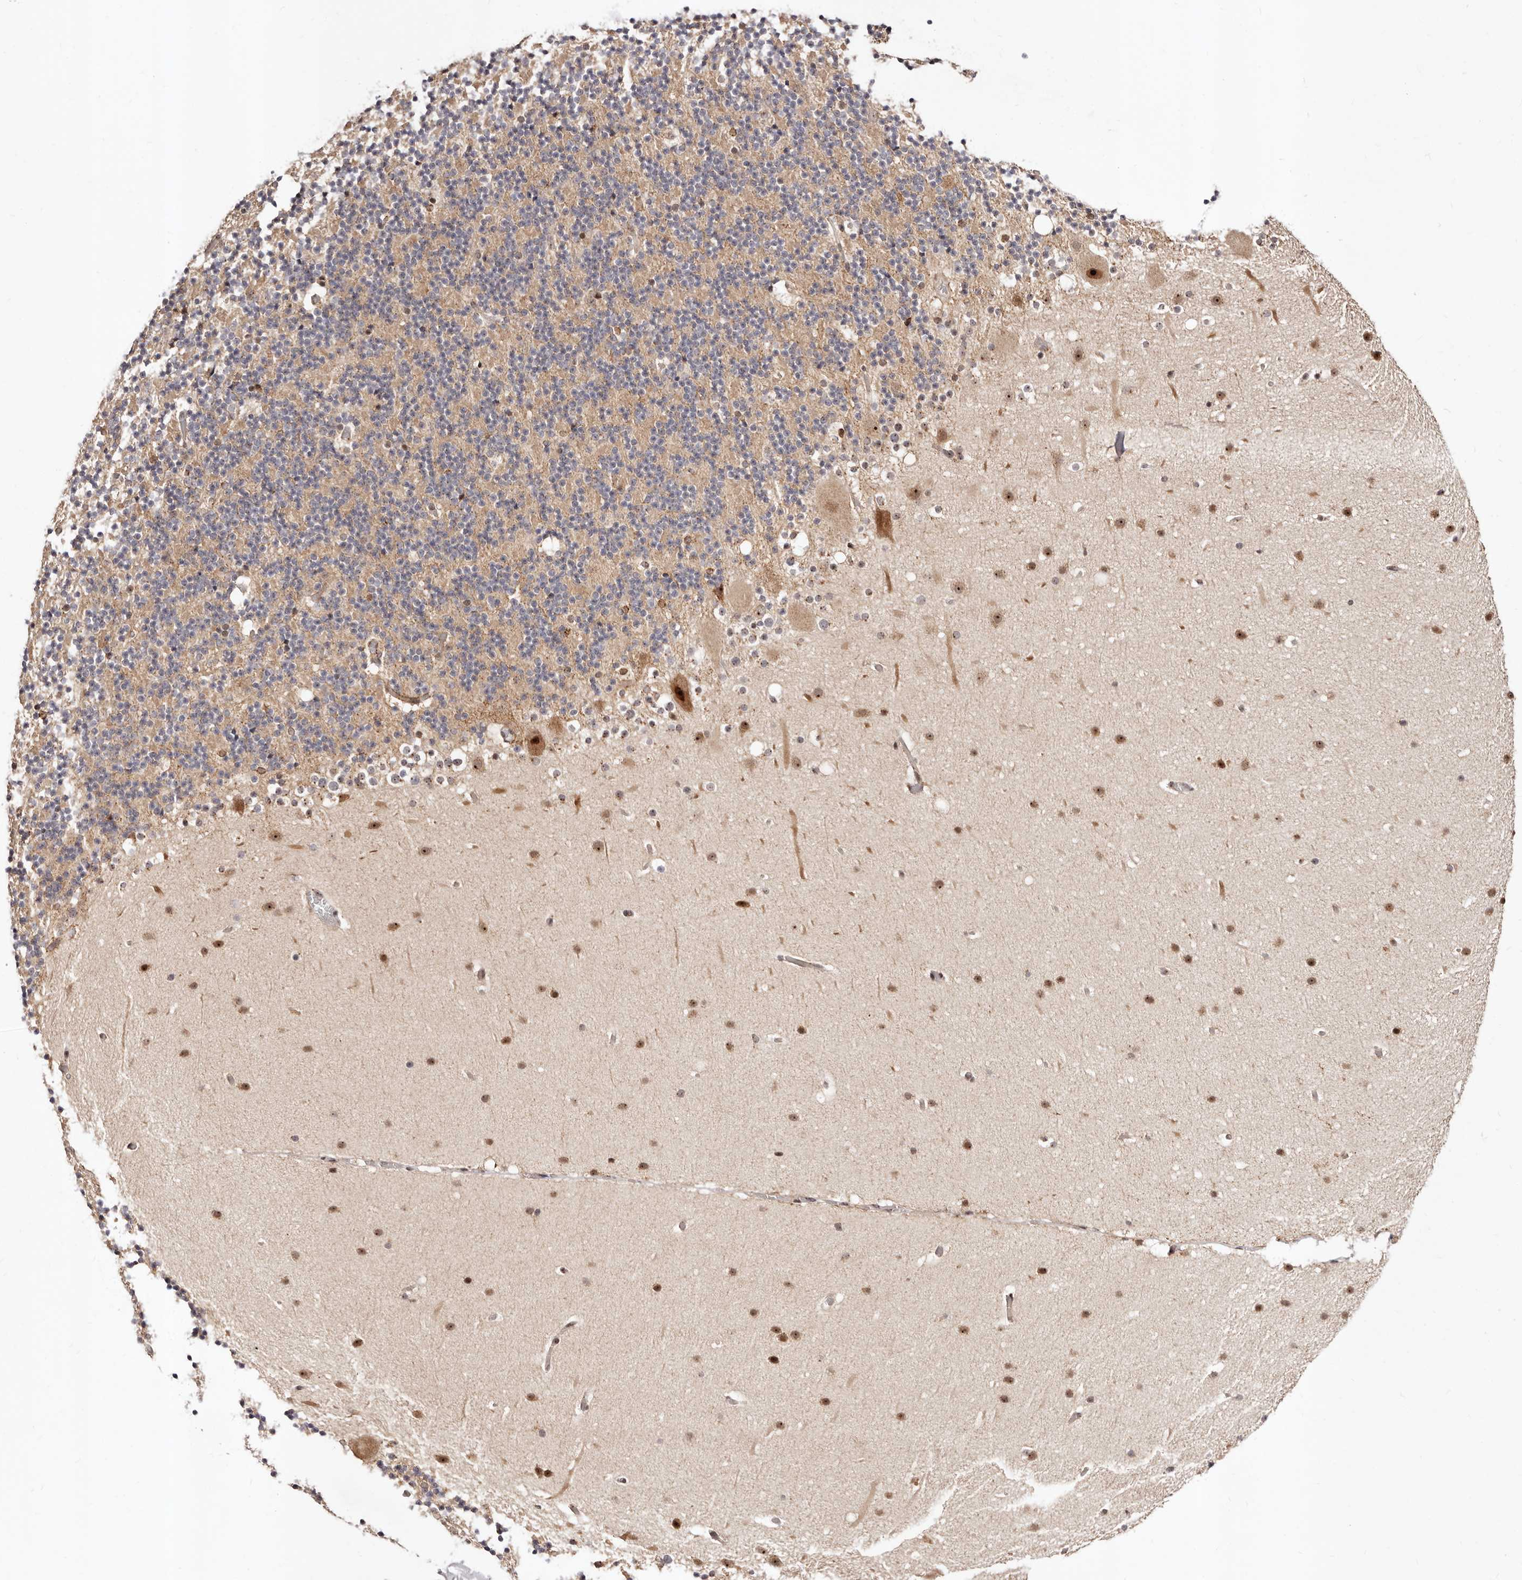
{"staining": {"intensity": "weak", "quantity": "<25%", "location": "nuclear"}, "tissue": "cerebellum", "cell_type": "Cells in granular layer", "image_type": "normal", "snomed": [{"axis": "morphology", "description": "Normal tissue, NOS"}, {"axis": "topography", "description": "Cerebellum"}], "caption": "This is an immunohistochemistry (IHC) photomicrograph of normal human cerebellum. There is no positivity in cells in granular layer.", "gene": "APOL6", "patient": {"sex": "male", "age": 57}}